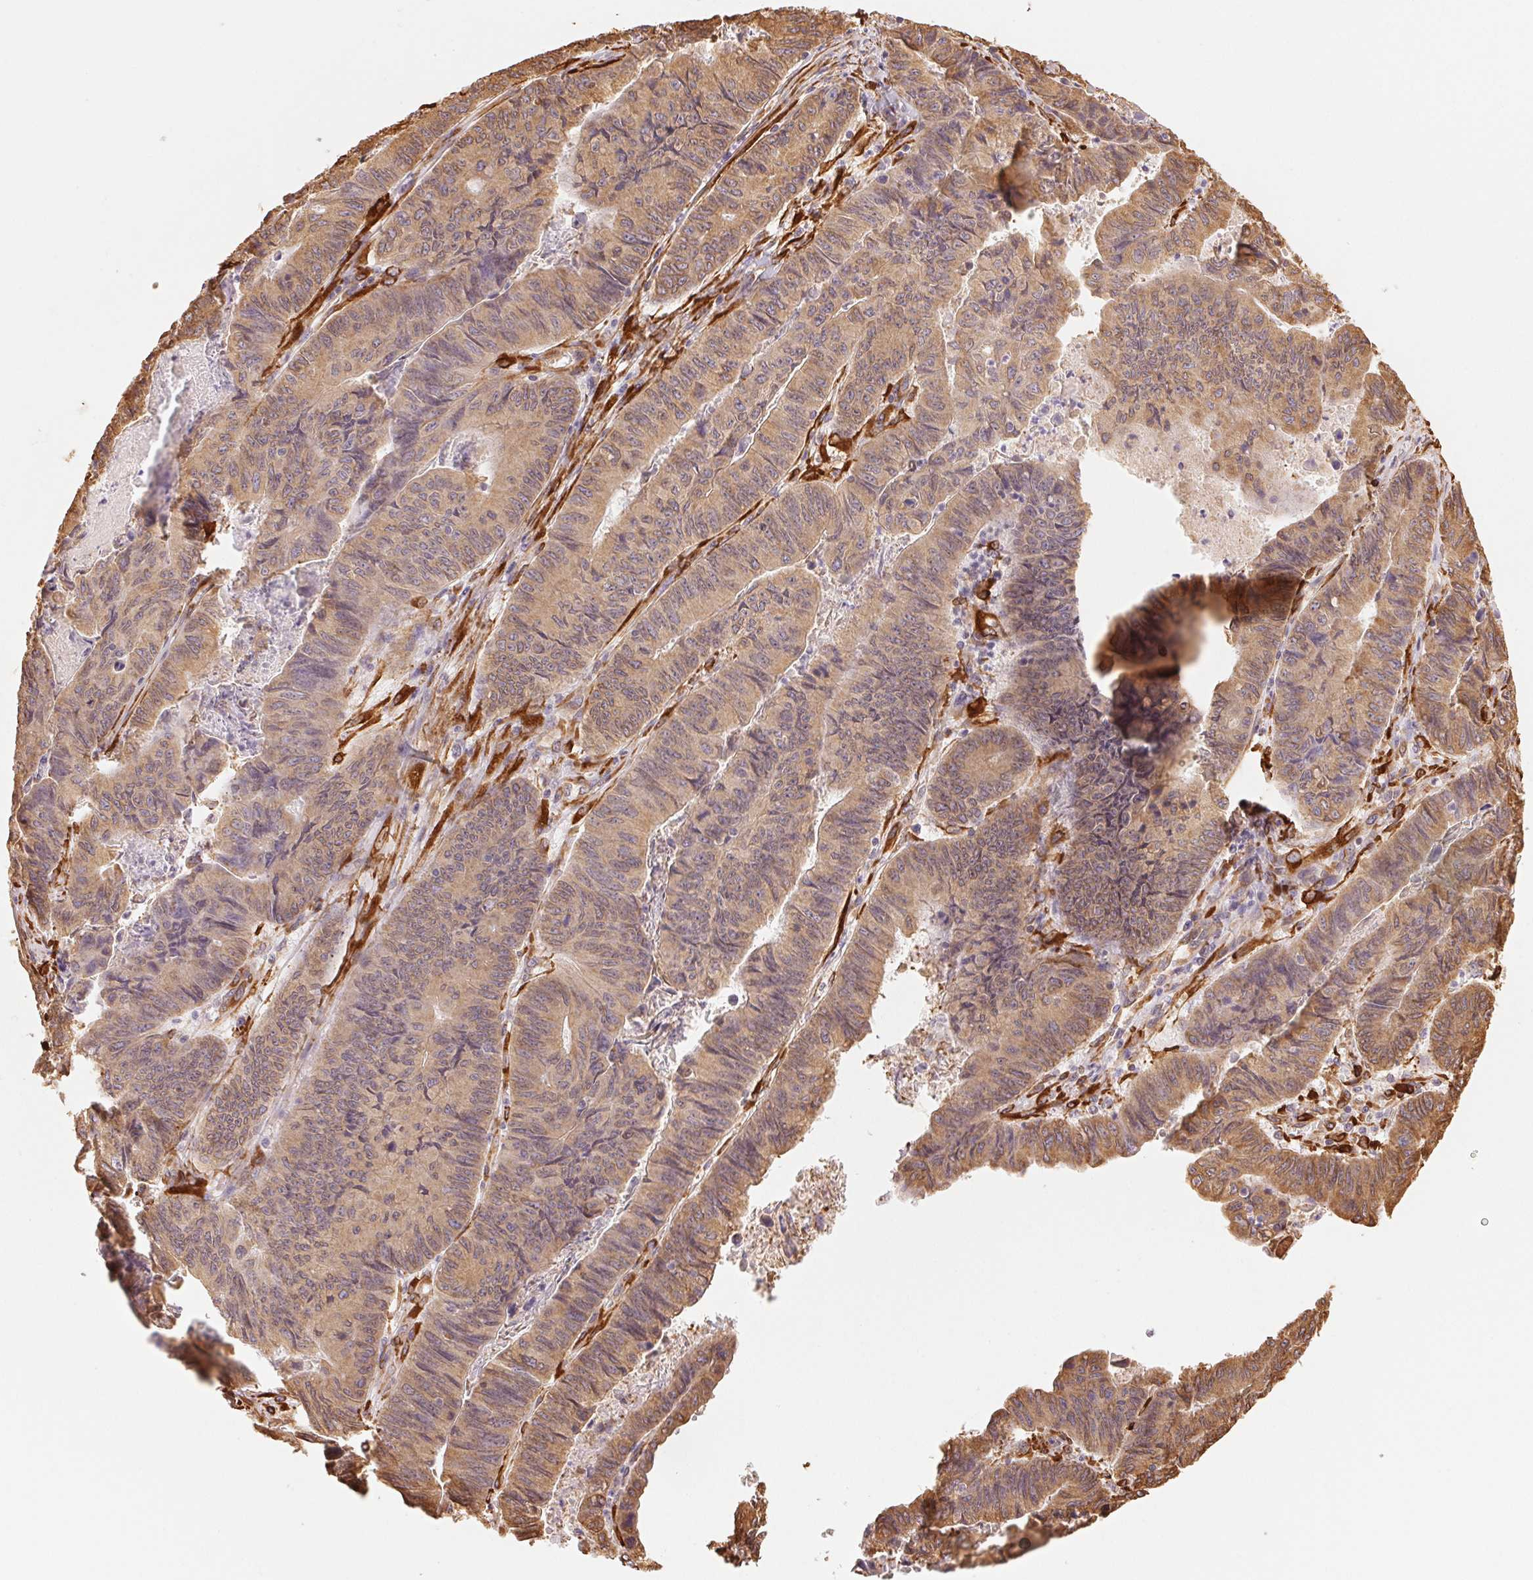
{"staining": {"intensity": "moderate", "quantity": ">75%", "location": "cytoplasmic/membranous"}, "tissue": "stomach cancer", "cell_type": "Tumor cells", "image_type": "cancer", "snomed": [{"axis": "morphology", "description": "Adenocarcinoma, NOS"}, {"axis": "topography", "description": "Stomach, lower"}], "caption": "Approximately >75% of tumor cells in stomach cancer demonstrate moderate cytoplasmic/membranous protein expression as visualized by brown immunohistochemical staining.", "gene": "RCN3", "patient": {"sex": "male", "age": 77}}